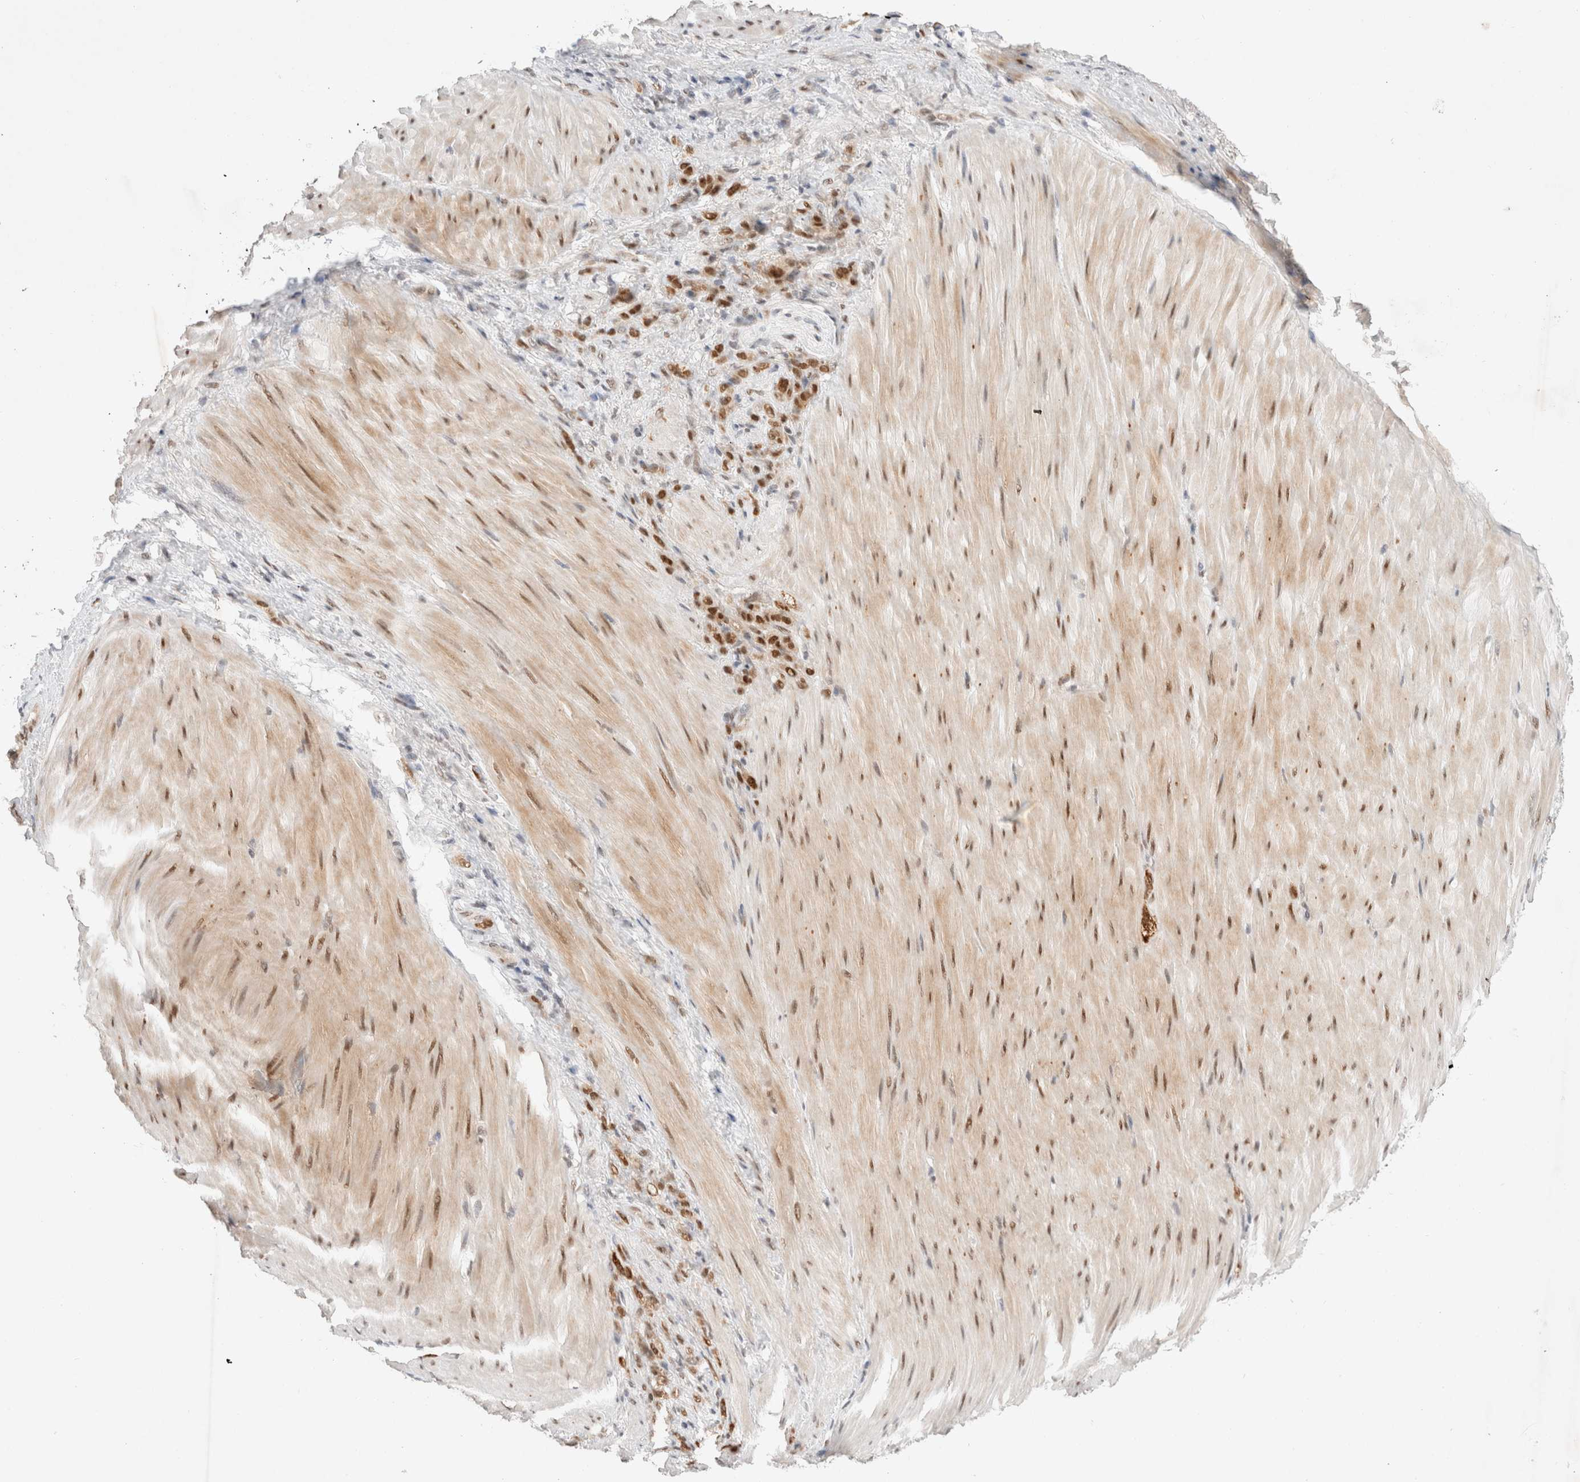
{"staining": {"intensity": "moderate", "quantity": ">75%", "location": "nuclear"}, "tissue": "stomach cancer", "cell_type": "Tumor cells", "image_type": "cancer", "snomed": [{"axis": "morphology", "description": "Normal tissue, NOS"}, {"axis": "morphology", "description": "Adenocarcinoma, NOS"}, {"axis": "topography", "description": "Stomach"}], "caption": "Immunohistochemical staining of human stomach cancer (adenocarcinoma) shows medium levels of moderate nuclear staining in approximately >75% of tumor cells.", "gene": "GTF2I", "patient": {"sex": "male", "age": 82}}